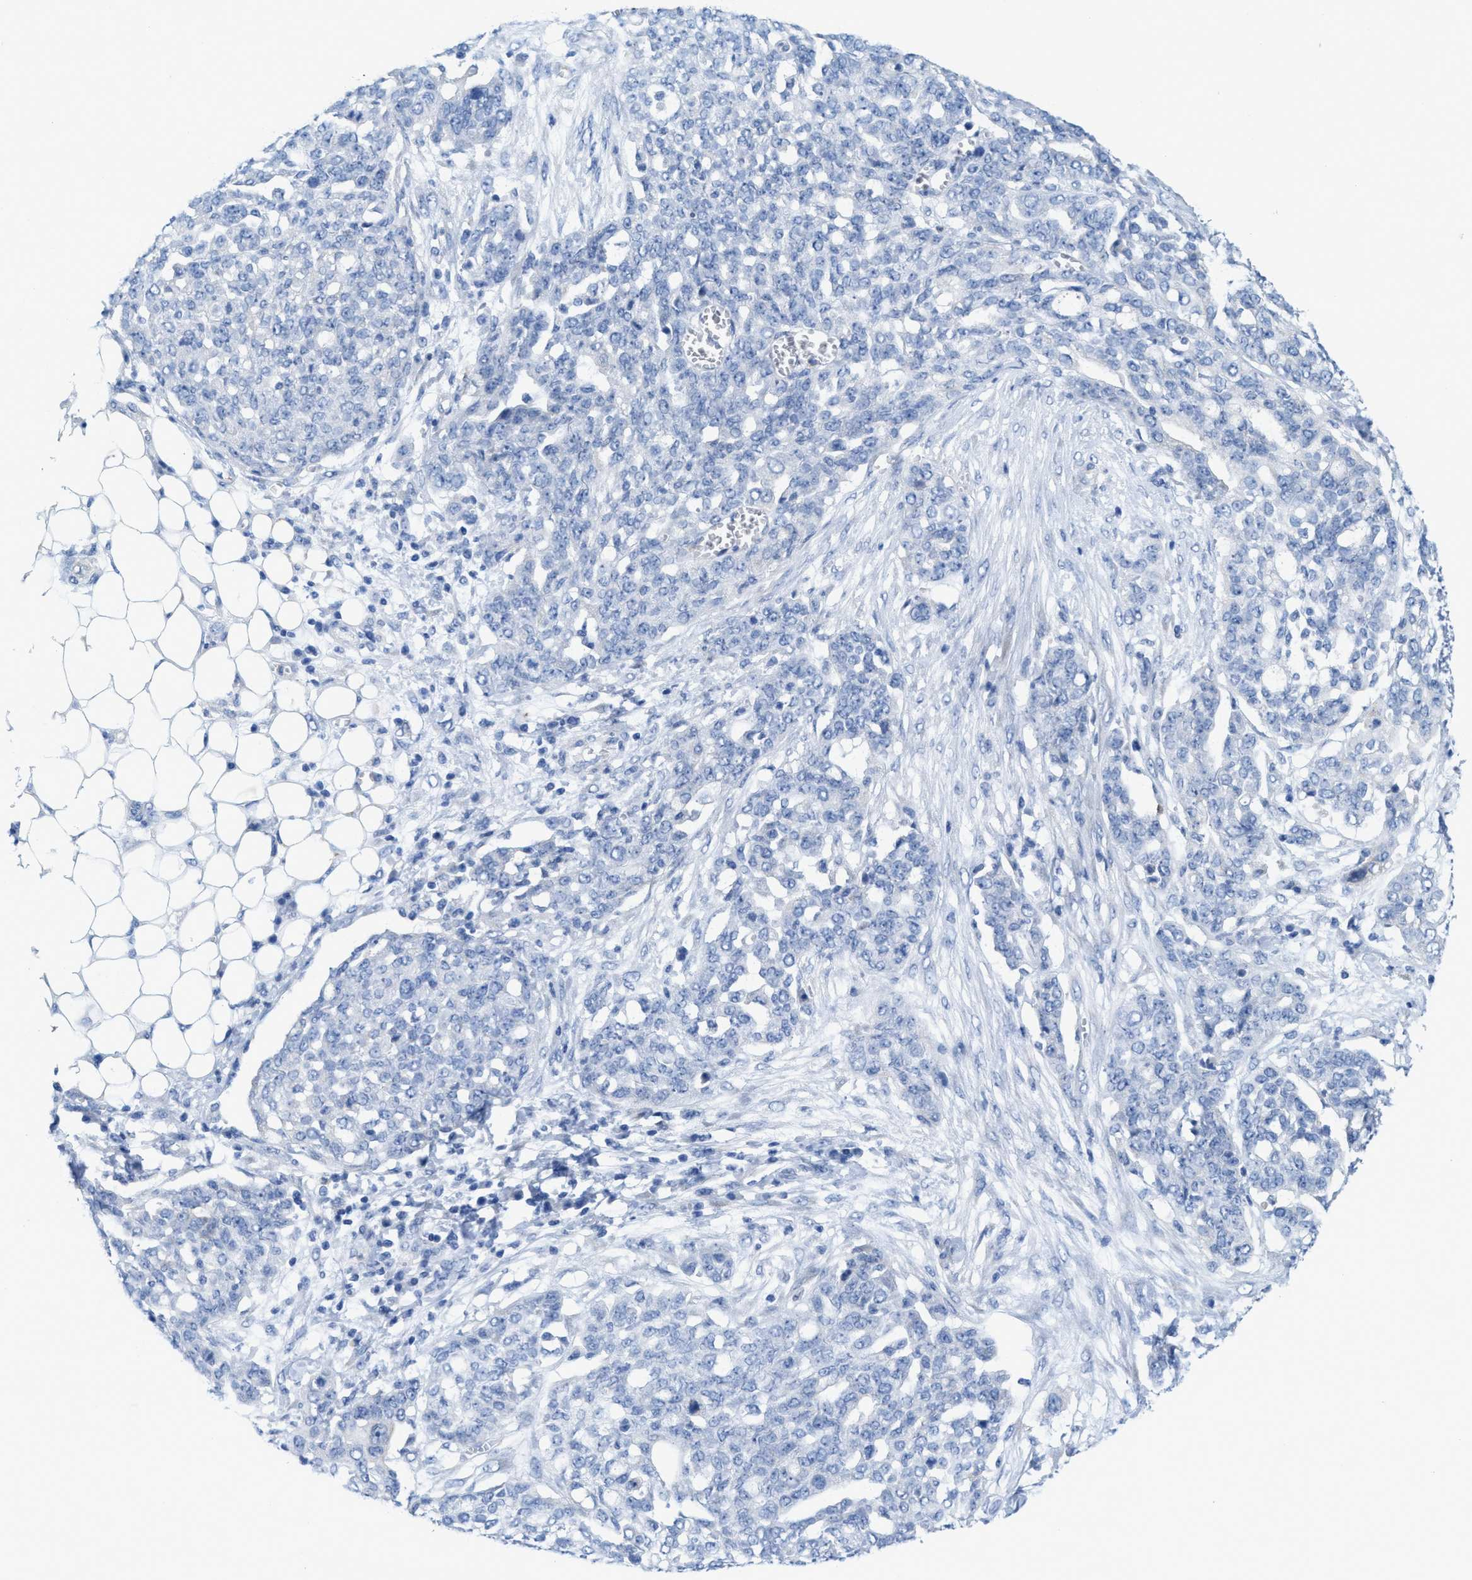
{"staining": {"intensity": "negative", "quantity": "none", "location": "none"}, "tissue": "ovarian cancer", "cell_type": "Tumor cells", "image_type": "cancer", "snomed": [{"axis": "morphology", "description": "Cystadenocarcinoma, serous, NOS"}, {"axis": "topography", "description": "Soft tissue"}, {"axis": "topography", "description": "Ovary"}], "caption": "Tumor cells are negative for brown protein staining in ovarian serous cystadenocarcinoma.", "gene": "CPA2", "patient": {"sex": "female", "age": 57}}